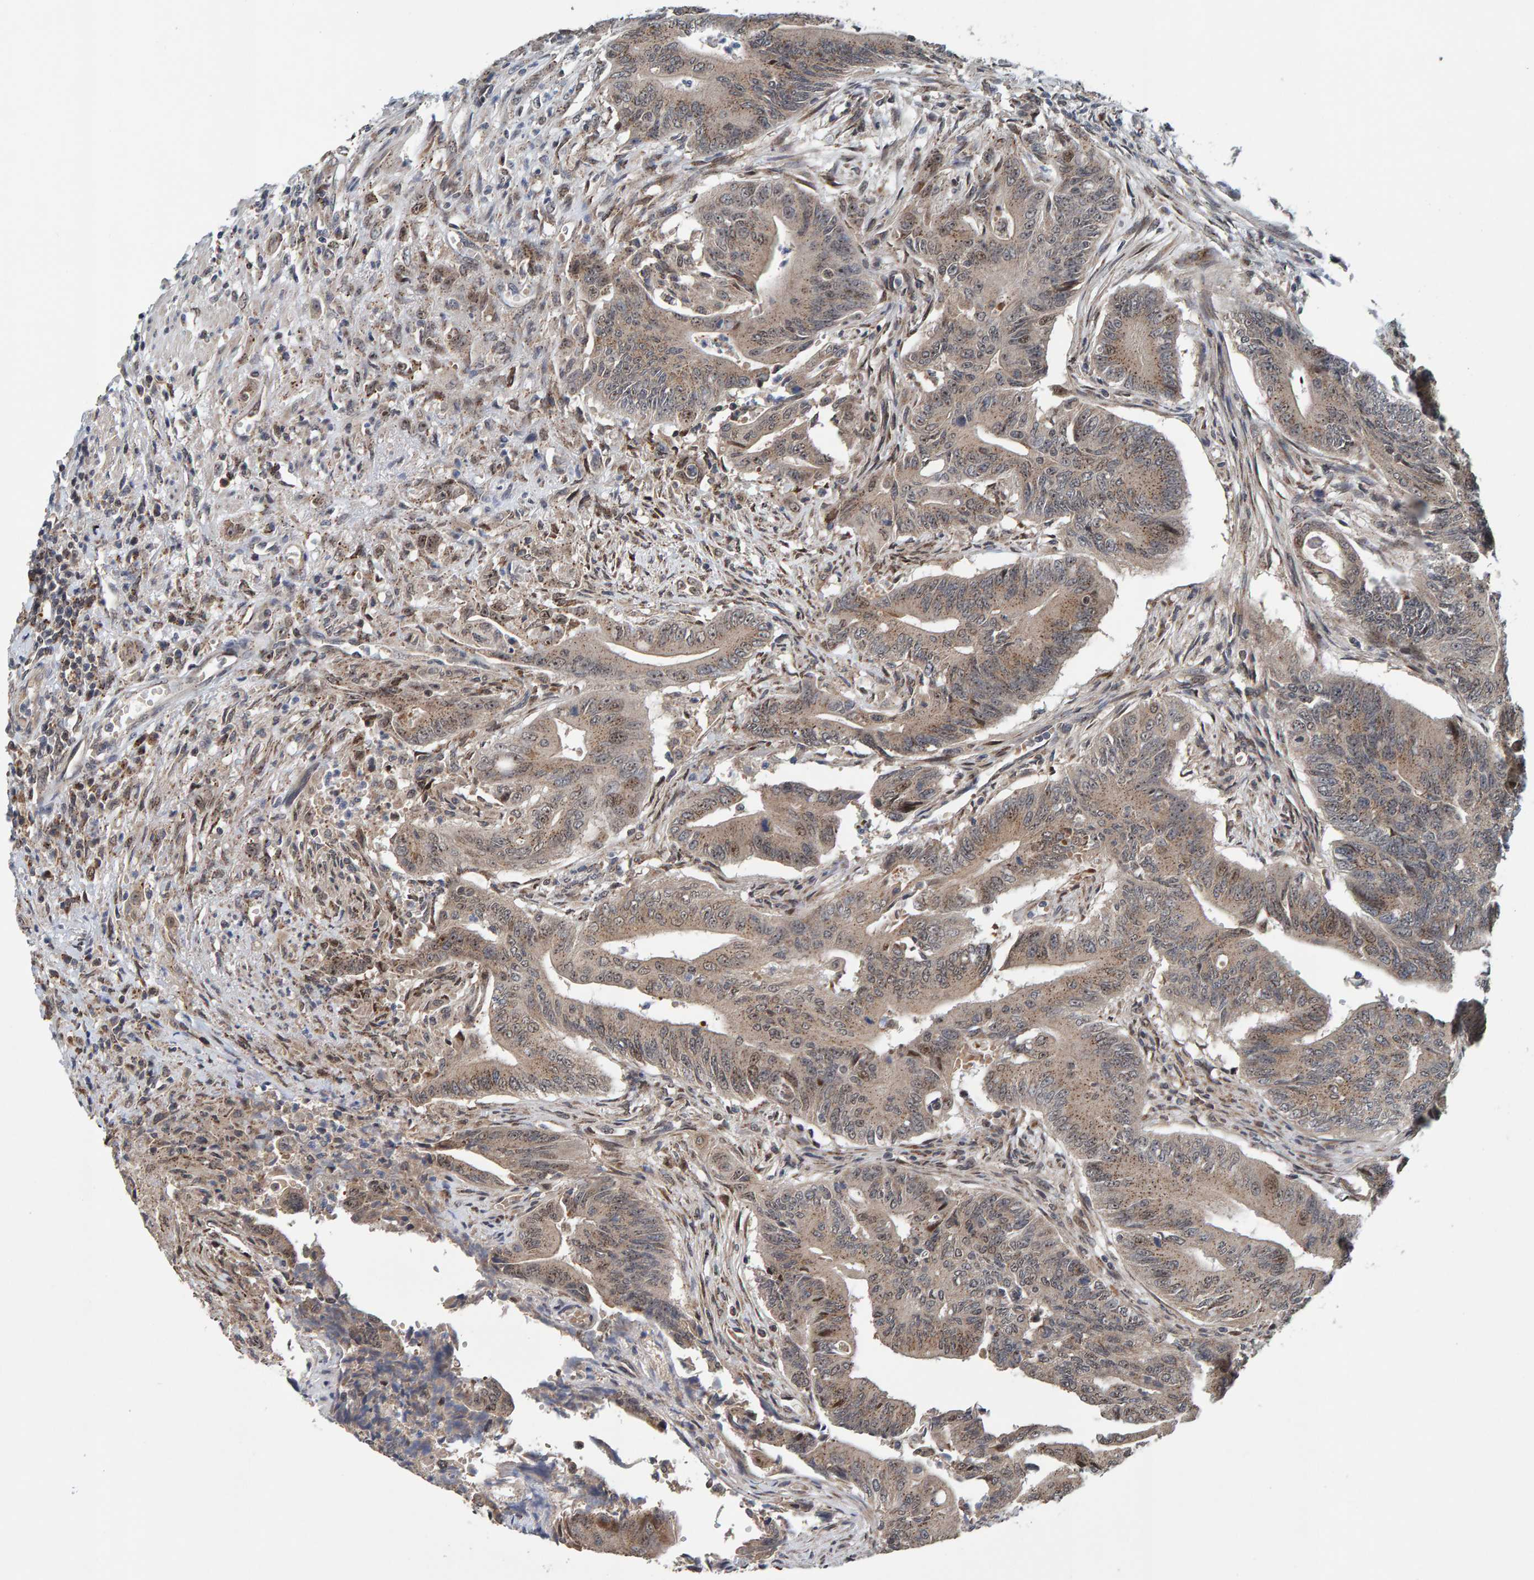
{"staining": {"intensity": "weak", "quantity": ">75%", "location": "cytoplasmic/membranous,nuclear"}, "tissue": "colorectal cancer", "cell_type": "Tumor cells", "image_type": "cancer", "snomed": [{"axis": "morphology", "description": "Adenoma, NOS"}, {"axis": "morphology", "description": "Adenocarcinoma, NOS"}, {"axis": "topography", "description": "Colon"}], "caption": "A high-resolution histopathology image shows immunohistochemistry staining of adenocarcinoma (colorectal), which shows weak cytoplasmic/membranous and nuclear expression in approximately >75% of tumor cells. Using DAB (brown) and hematoxylin (blue) stains, captured at high magnification using brightfield microscopy.", "gene": "CCDC25", "patient": {"sex": "male", "age": 79}}